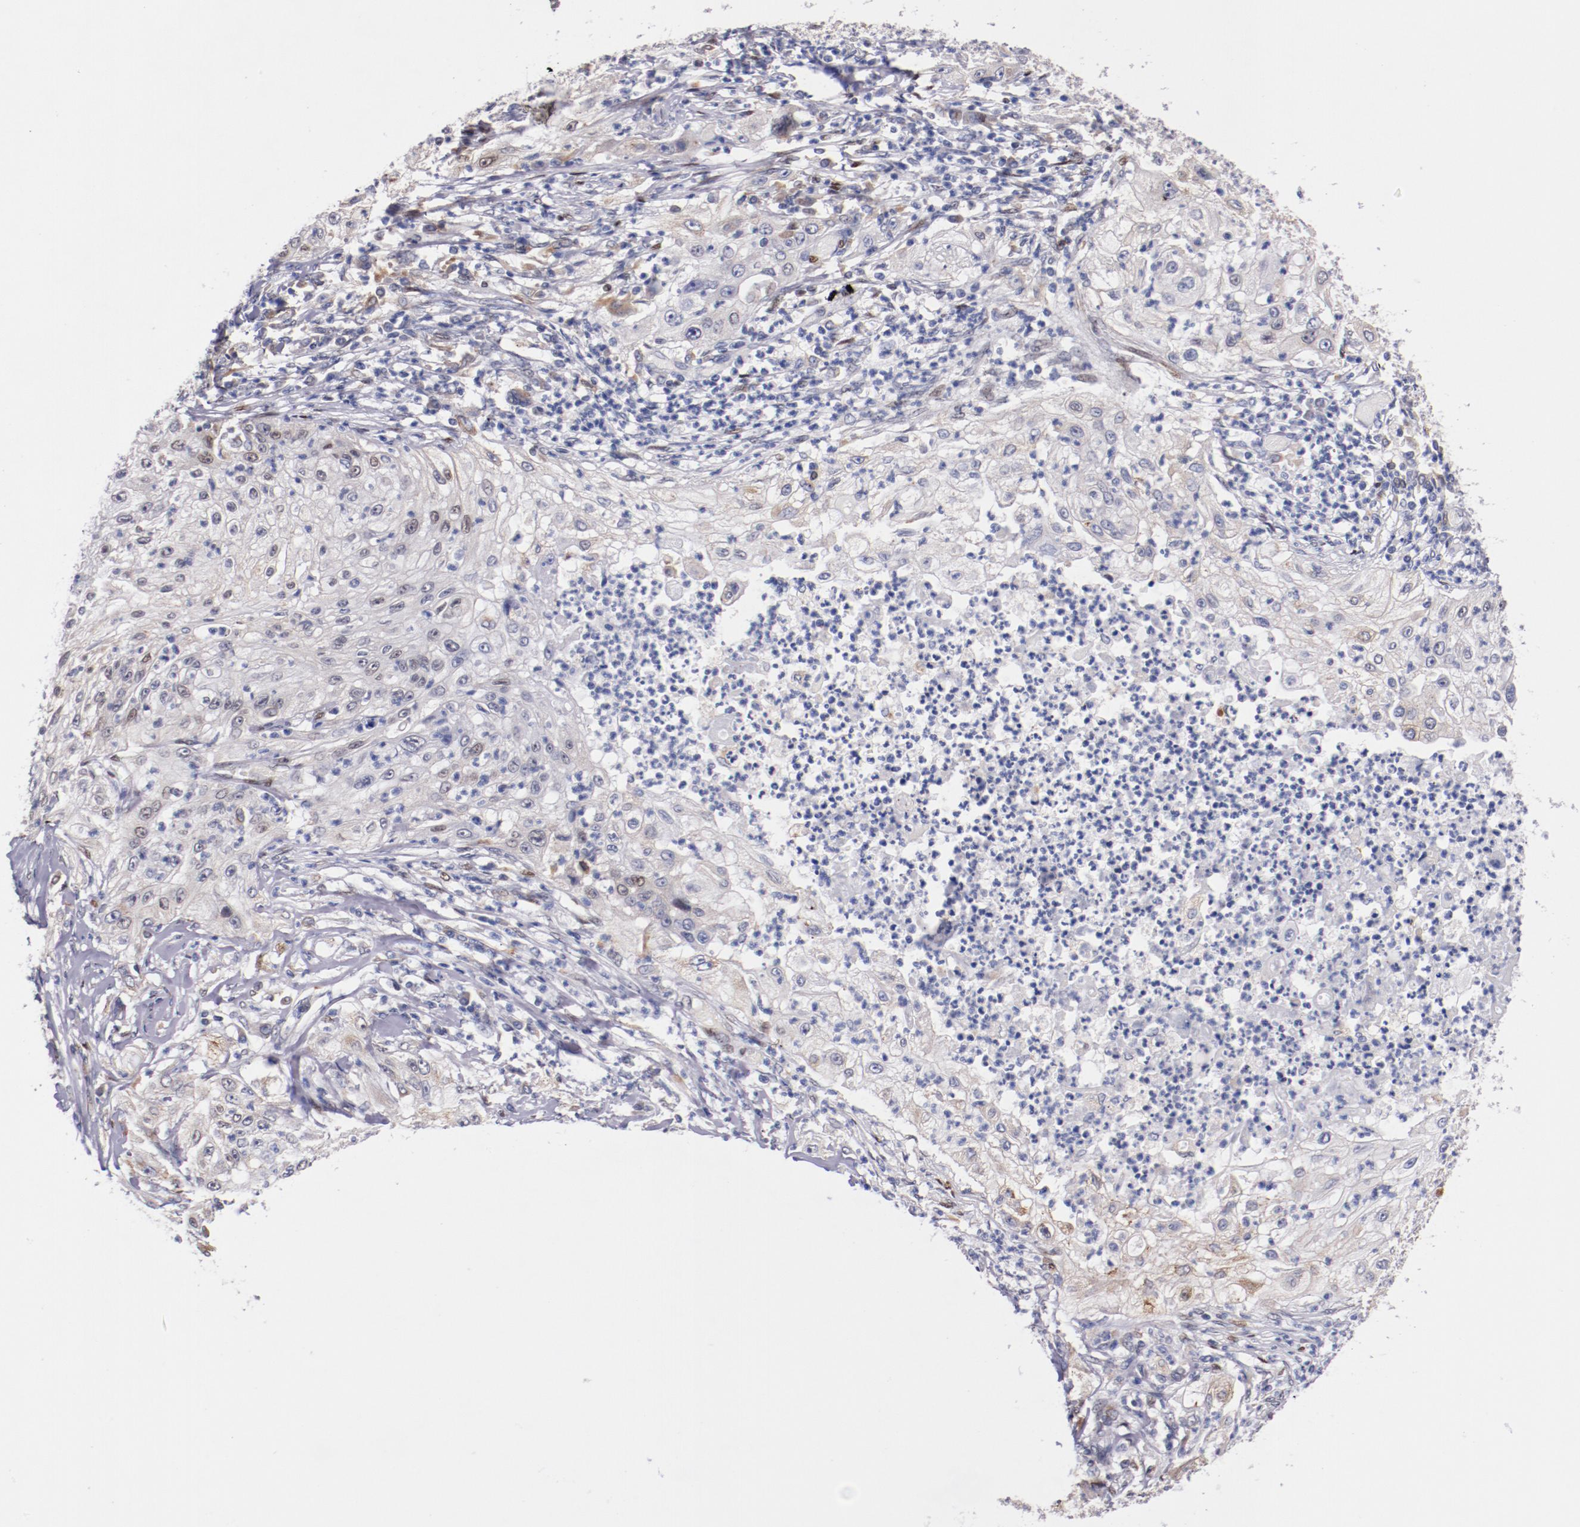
{"staining": {"intensity": "weak", "quantity": "25%-75%", "location": "nuclear"}, "tissue": "lung cancer", "cell_type": "Tumor cells", "image_type": "cancer", "snomed": [{"axis": "morphology", "description": "Inflammation, NOS"}, {"axis": "morphology", "description": "Squamous cell carcinoma, NOS"}, {"axis": "topography", "description": "Lymph node"}, {"axis": "topography", "description": "Soft tissue"}, {"axis": "topography", "description": "Lung"}], "caption": "DAB immunohistochemical staining of human lung squamous cell carcinoma demonstrates weak nuclear protein expression in about 25%-75% of tumor cells.", "gene": "SRF", "patient": {"sex": "male", "age": 66}}